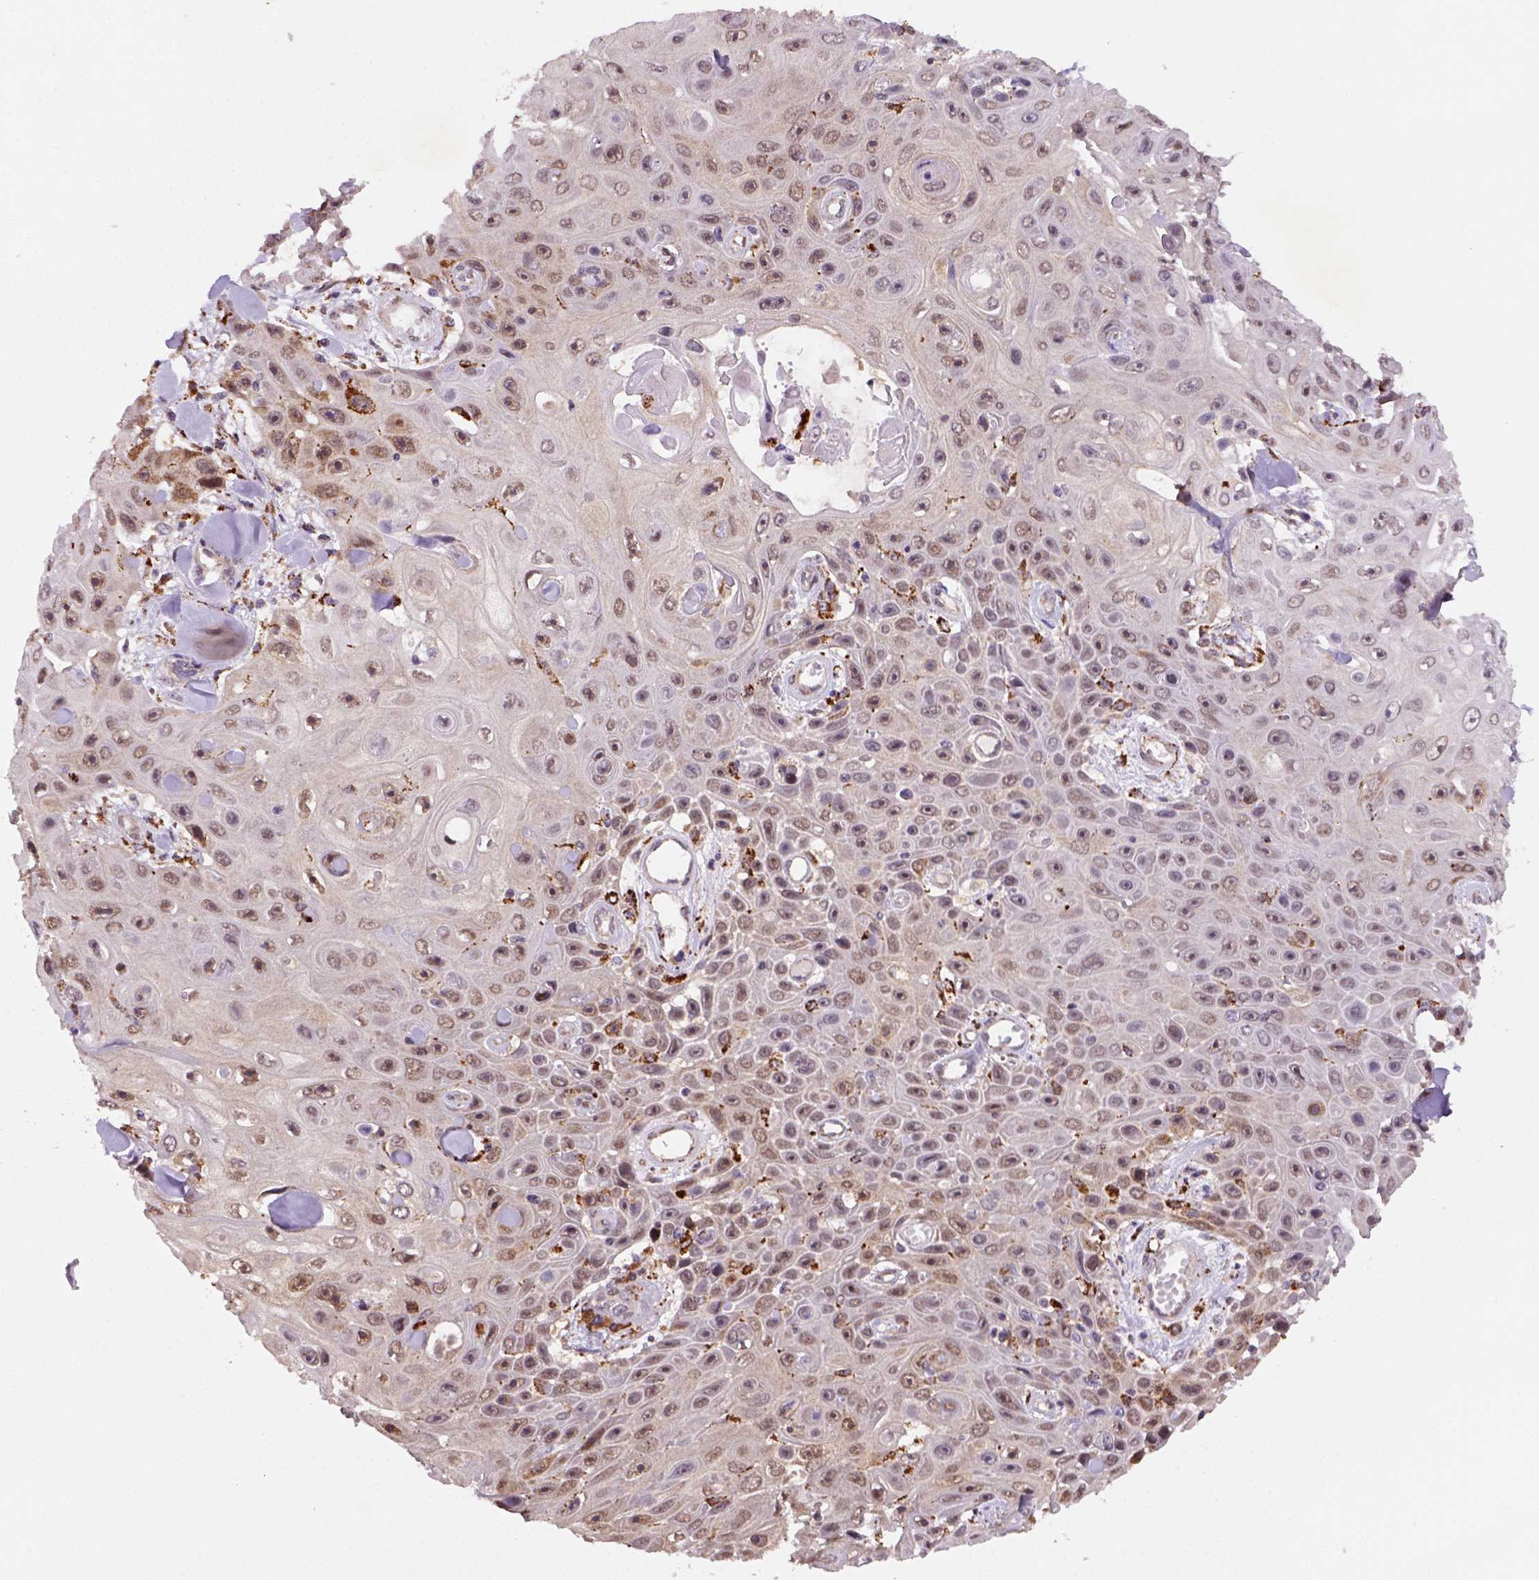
{"staining": {"intensity": "negative", "quantity": "none", "location": "none"}, "tissue": "skin cancer", "cell_type": "Tumor cells", "image_type": "cancer", "snomed": [{"axis": "morphology", "description": "Squamous cell carcinoma, NOS"}, {"axis": "topography", "description": "Skin"}], "caption": "The micrograph exhibits no significant staining in tumor cells of squamous cell carcinoma (skin).", "gene": "FZD7", "patient": {"sex": "male", "age": 82}}